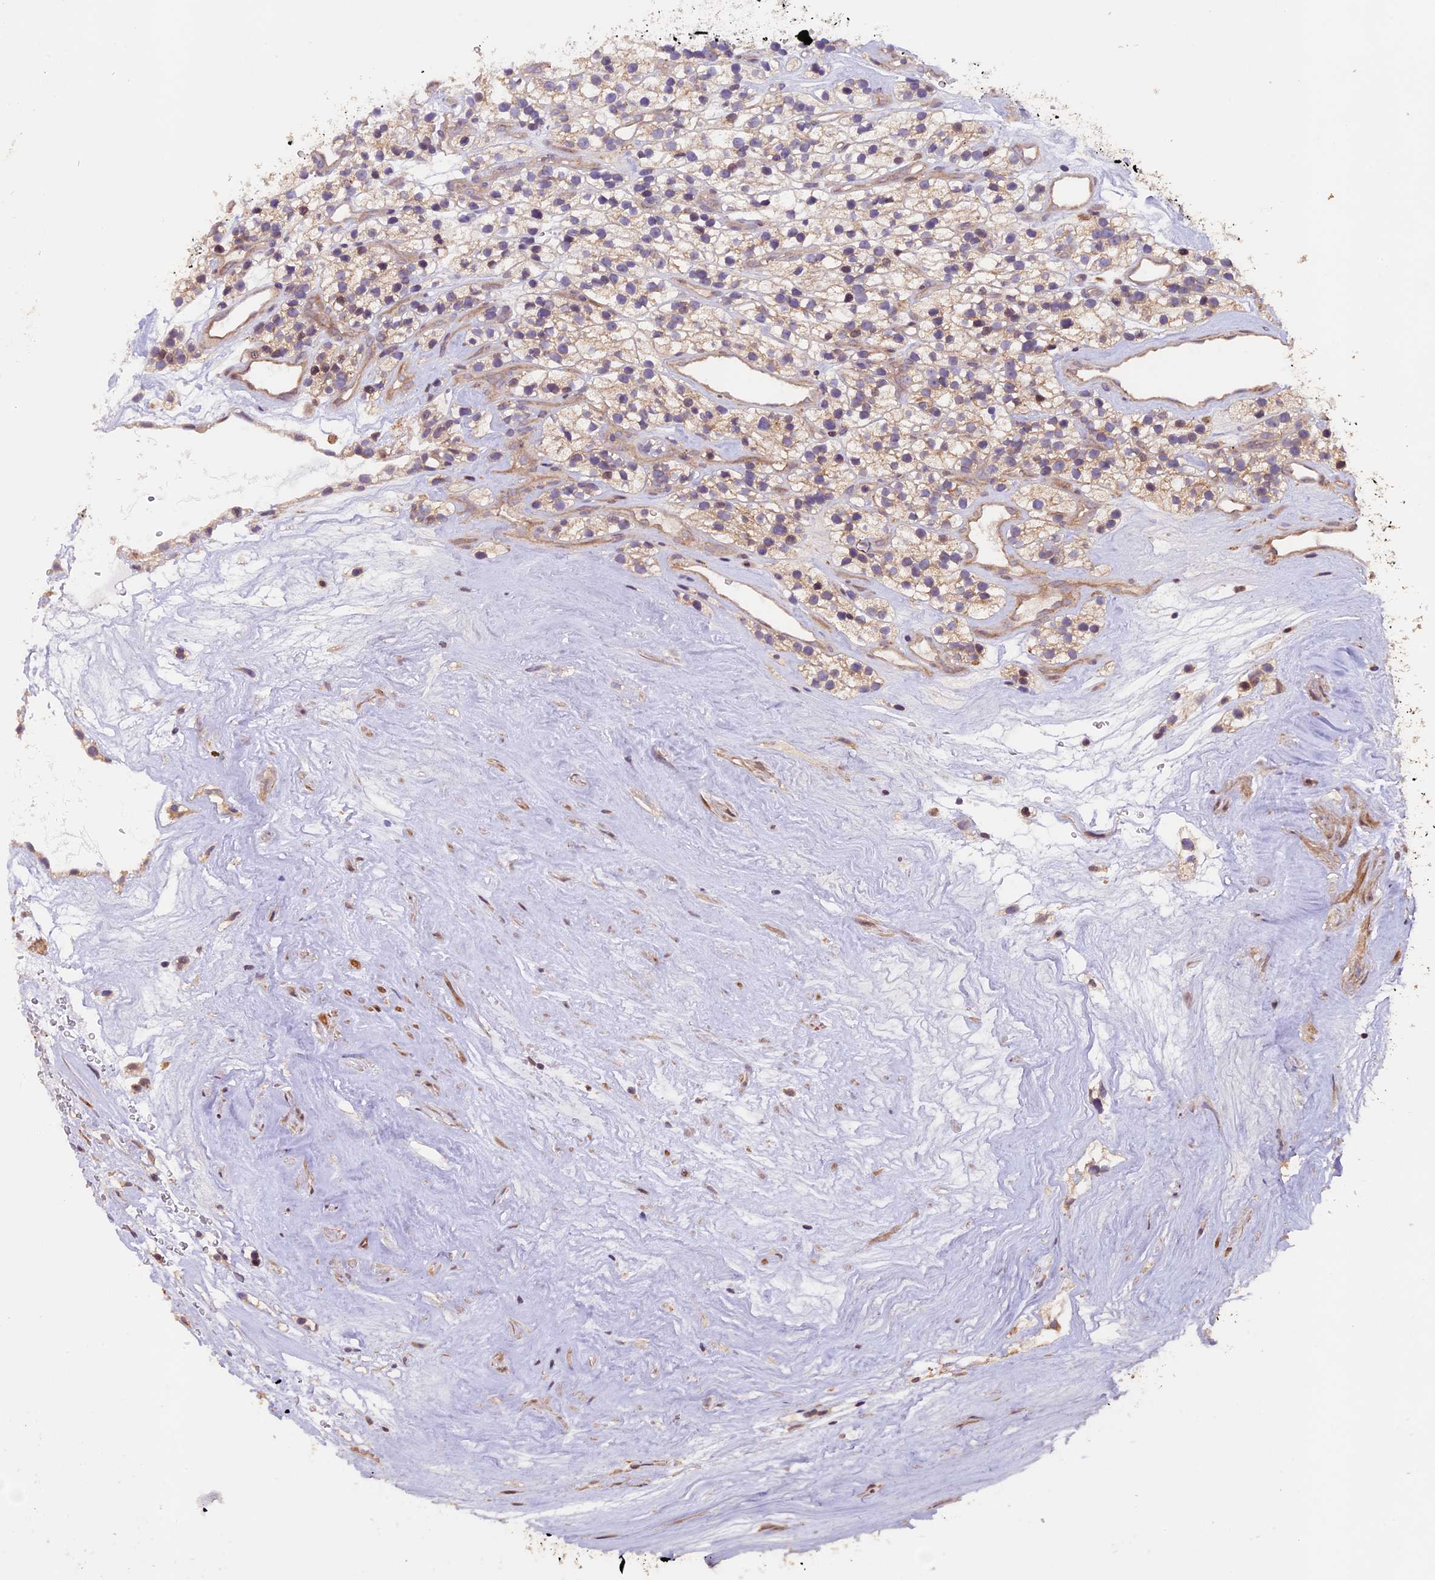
{"staining": {"intensity": "weak", "quantity": ">75%", "location": "cytoplasmic/membranous"}, "tissue": "renal cancer", "cell_type": "Tumor cells", "image_type": "cancer", "snomed": [{"axis": "morphology", "description": "Adenocarcinoma, NOS"}, {"axis": "topography", "description": "Kidney"}], "caption": "Renal adenocarcinoma was stained to show a protein in brown. There is low levels of weak cytoplasmic/membranous positivity in approximately >75% of tumor cells. (Brightfield microscopy of DAB IHC at high magnification).", "gene": "GNB5", "patient": {"sex": "female", "age": 57}}